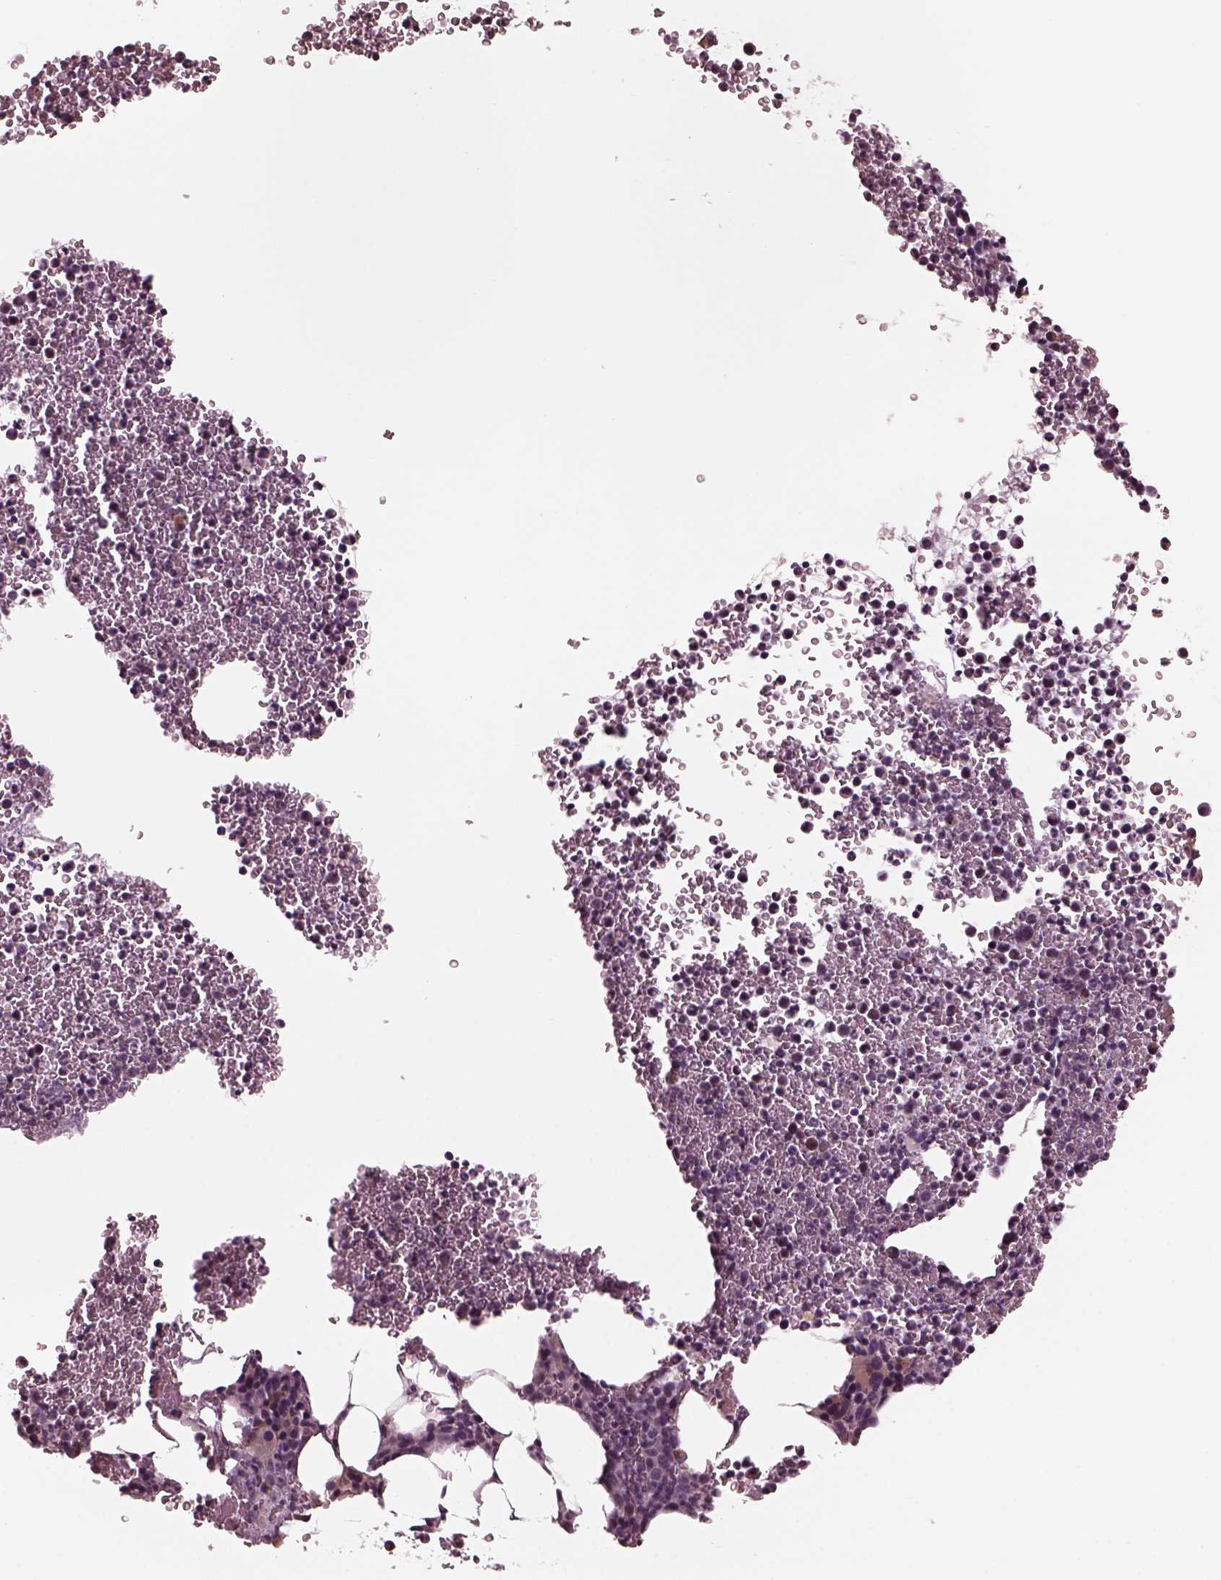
{"staining": {"intensity": "negative", "quantity": "none", "location": "none"}, "tissue": "bone marrow", "cell_type": "Hematopoietic cells", "image_type": "normal", "snomed": [{"axis": "morphology", "description": "Normal tissue, NOS"}, {"axis": "topography", "description": "Bone marrow"}], "caption": "DAB (3,3'-diaminobenzidine) immunohistochemical staining of normal bone marrow displays no significant expression in hematopoietic cells.", "gene": "SAXO1", "patient": {"sex": "female", "age": 56}}